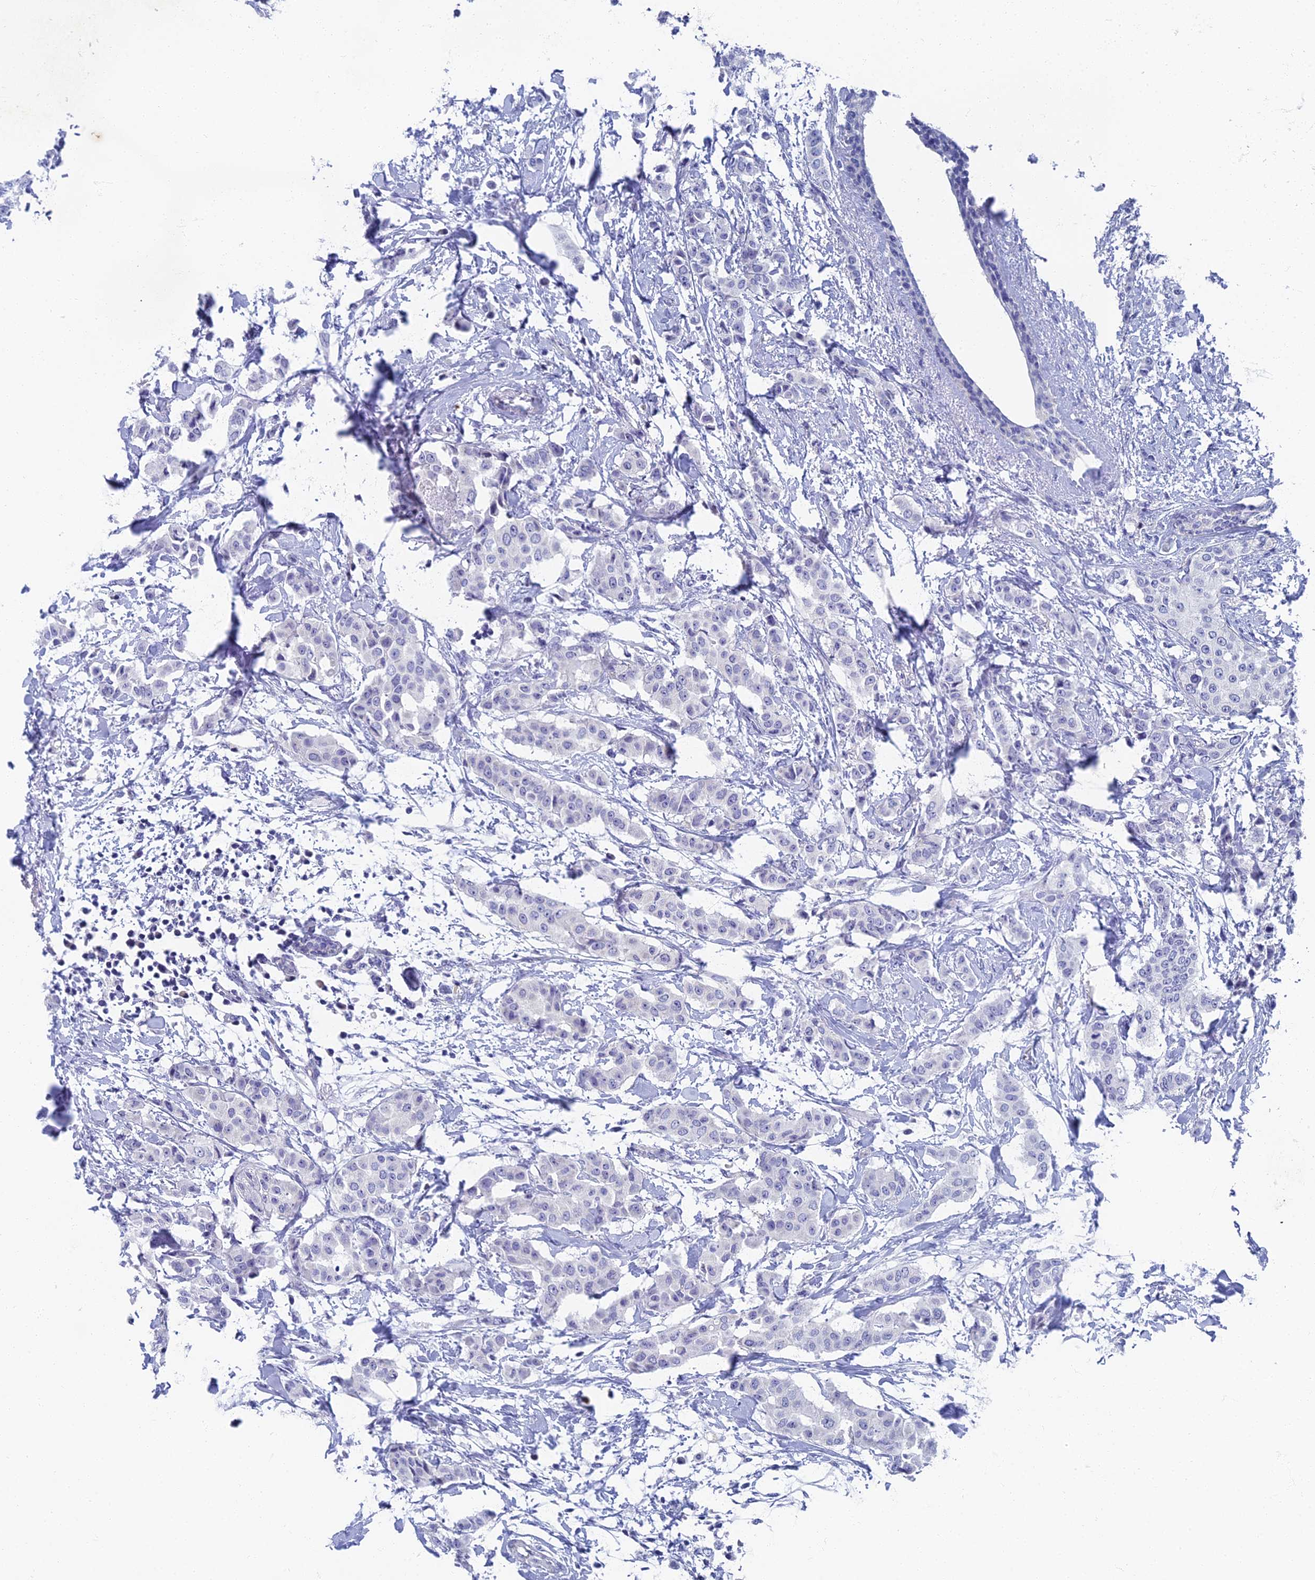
{"staining": {"intensity": "negative", "quantity": "none", "location": "none"}, "tissue": "breast cancer", "cell_type": "Tumor cells", "image_type": "cancer", "snomed": [{"axis": "morphology", "description": "Duct carcinoma"}, {"axis": "topography", "description": "Breast"}], "caption": "Protein analysis of breast cancer (invasive ductal carcinoma) exhibits no significant staining in tumor cells.", "gene": "SPIN4", "patient": {"sex": "female", "age": 40}}